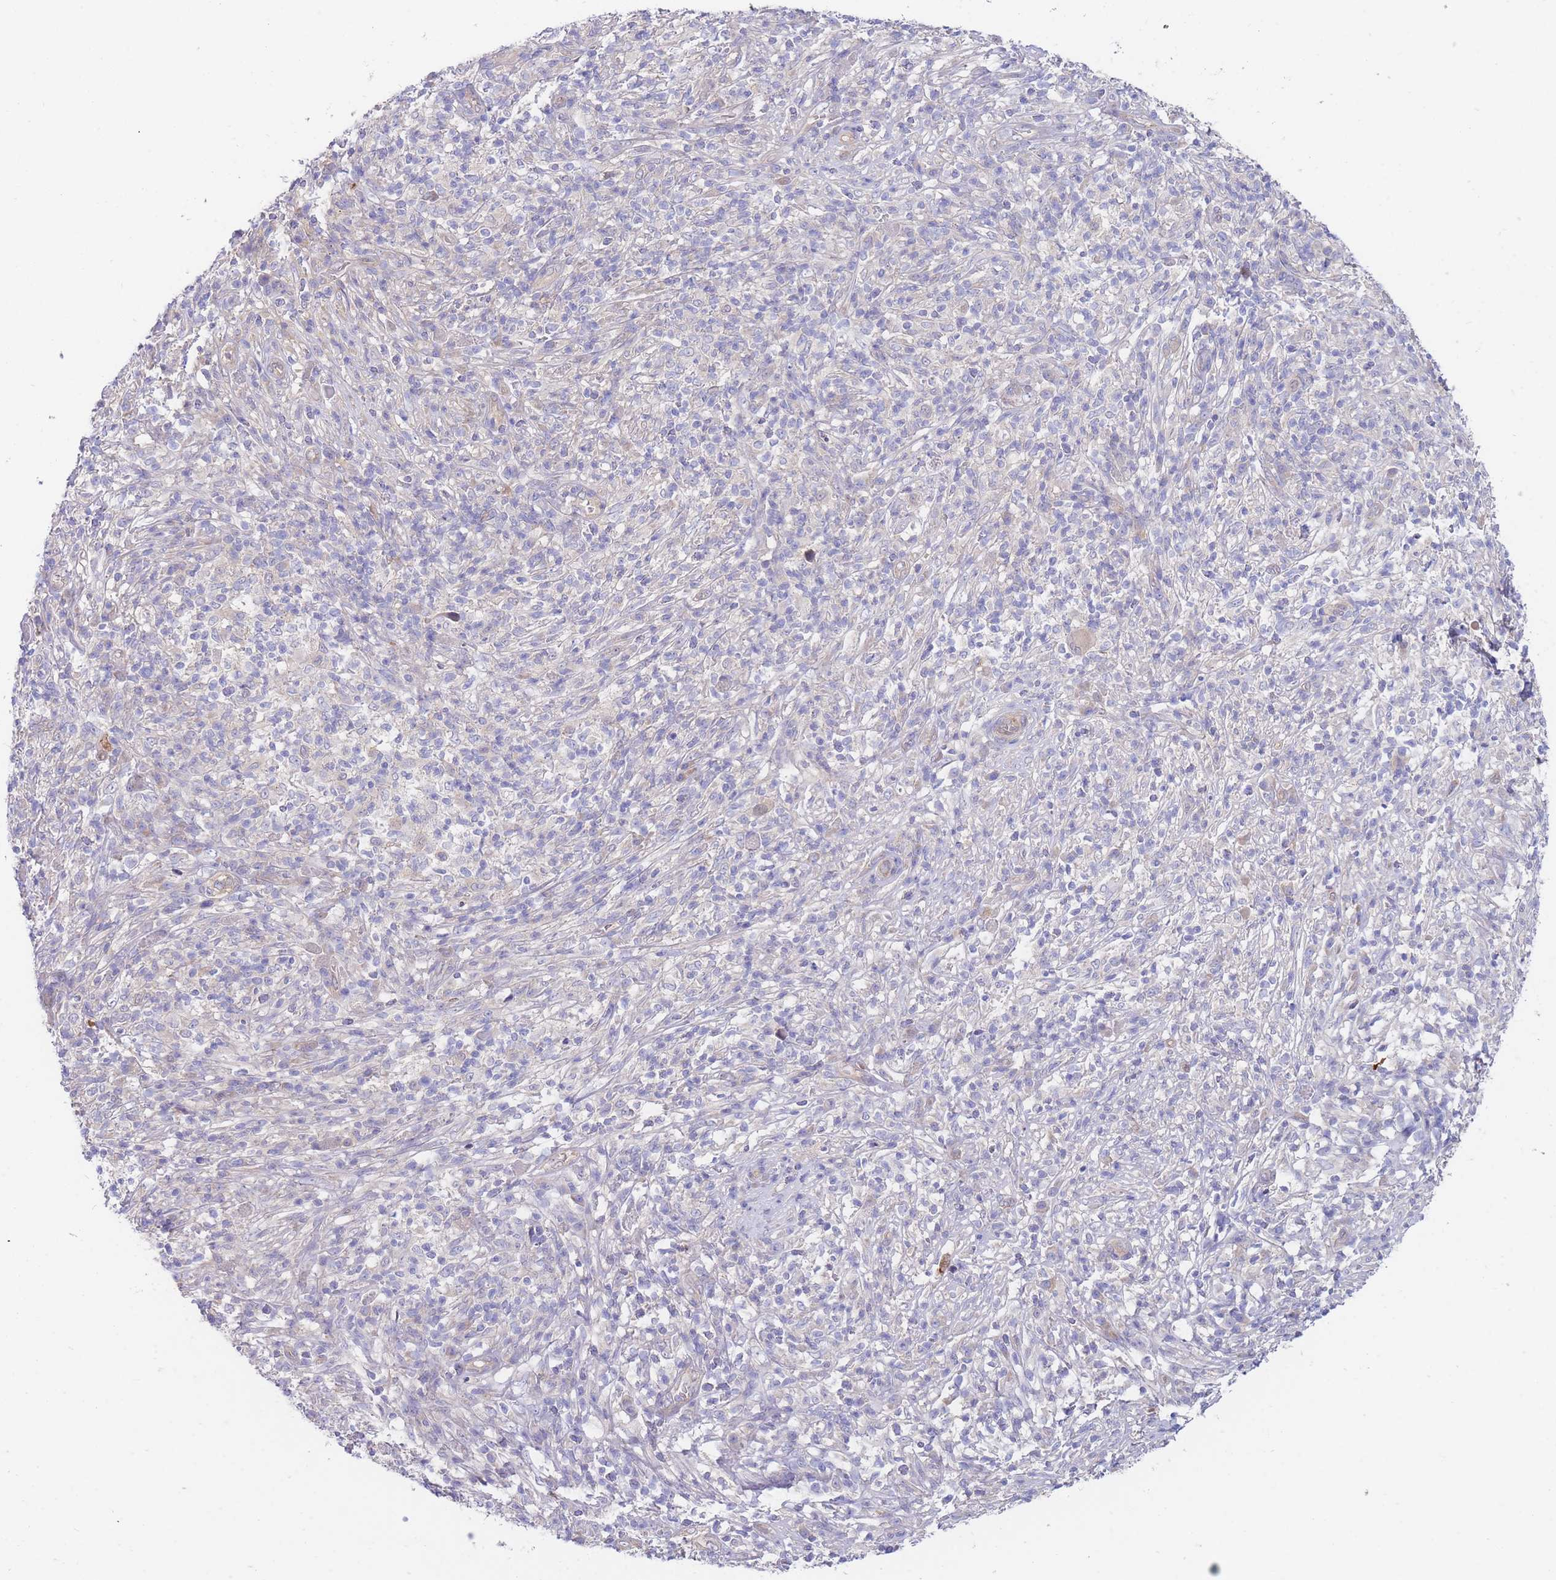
{"staining": {"intensity": "negative", "quantity": "none", "location": "none"}, "tissue": "melanoma", "cell_type": "Tumor cells", "image_type": "cancer", "snomed": [{"axis": "morphology", "description": "Malignant melanoma, NOS"}, {"axis": "topography", "description": "Skin"}], "caption": "An IHC image of malignant melanoma is shown. There is no staining in tumor cells of malignant melanoma. (DAB IHC, high magnification).", "gene": "ZNF281", "patient": {"sex": "male", "age": 66}}